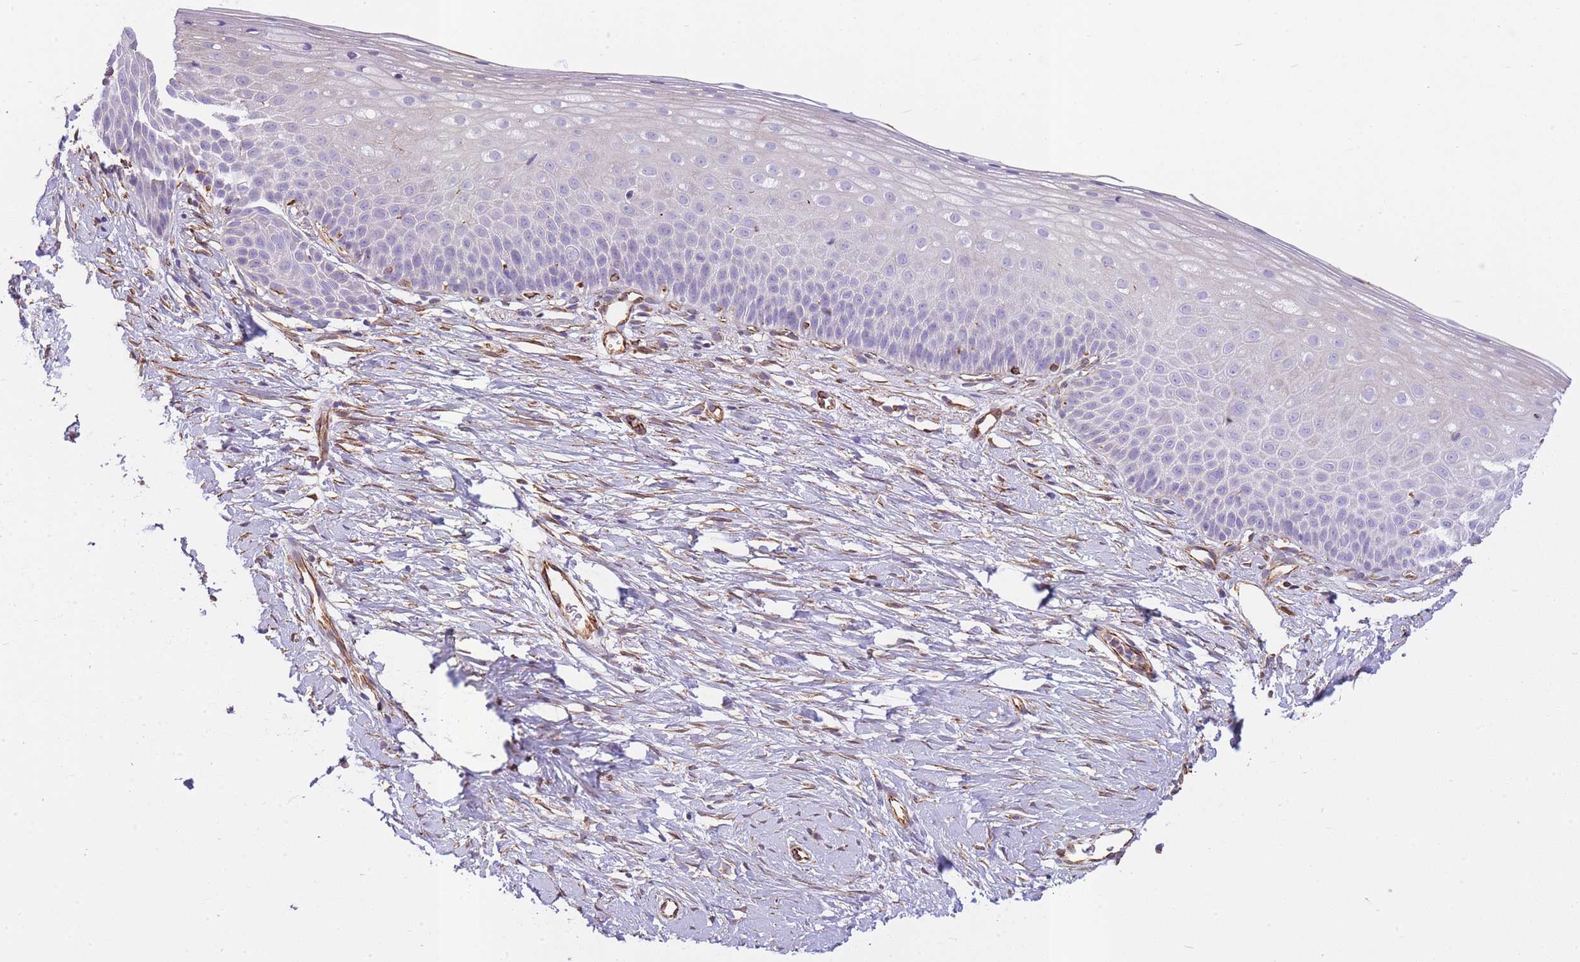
{"staining": {"intensity": "weak", "quantity": "<25%", "location": "cytoplasmic/membranous"}, "tissue": "cervix", "cell_type": "Glandular cells", "image_type": "normal", "snomed": [{"axis": "morphology", "description": "Normal tissue, NOS"}, {"axis": "topography", "description": "Cervix"}], "caption": "The image exhibits no staining of glandular cells in normal cervix.", "gene": "ECPAS", "patient": {"sex": "female", "age": 57}}